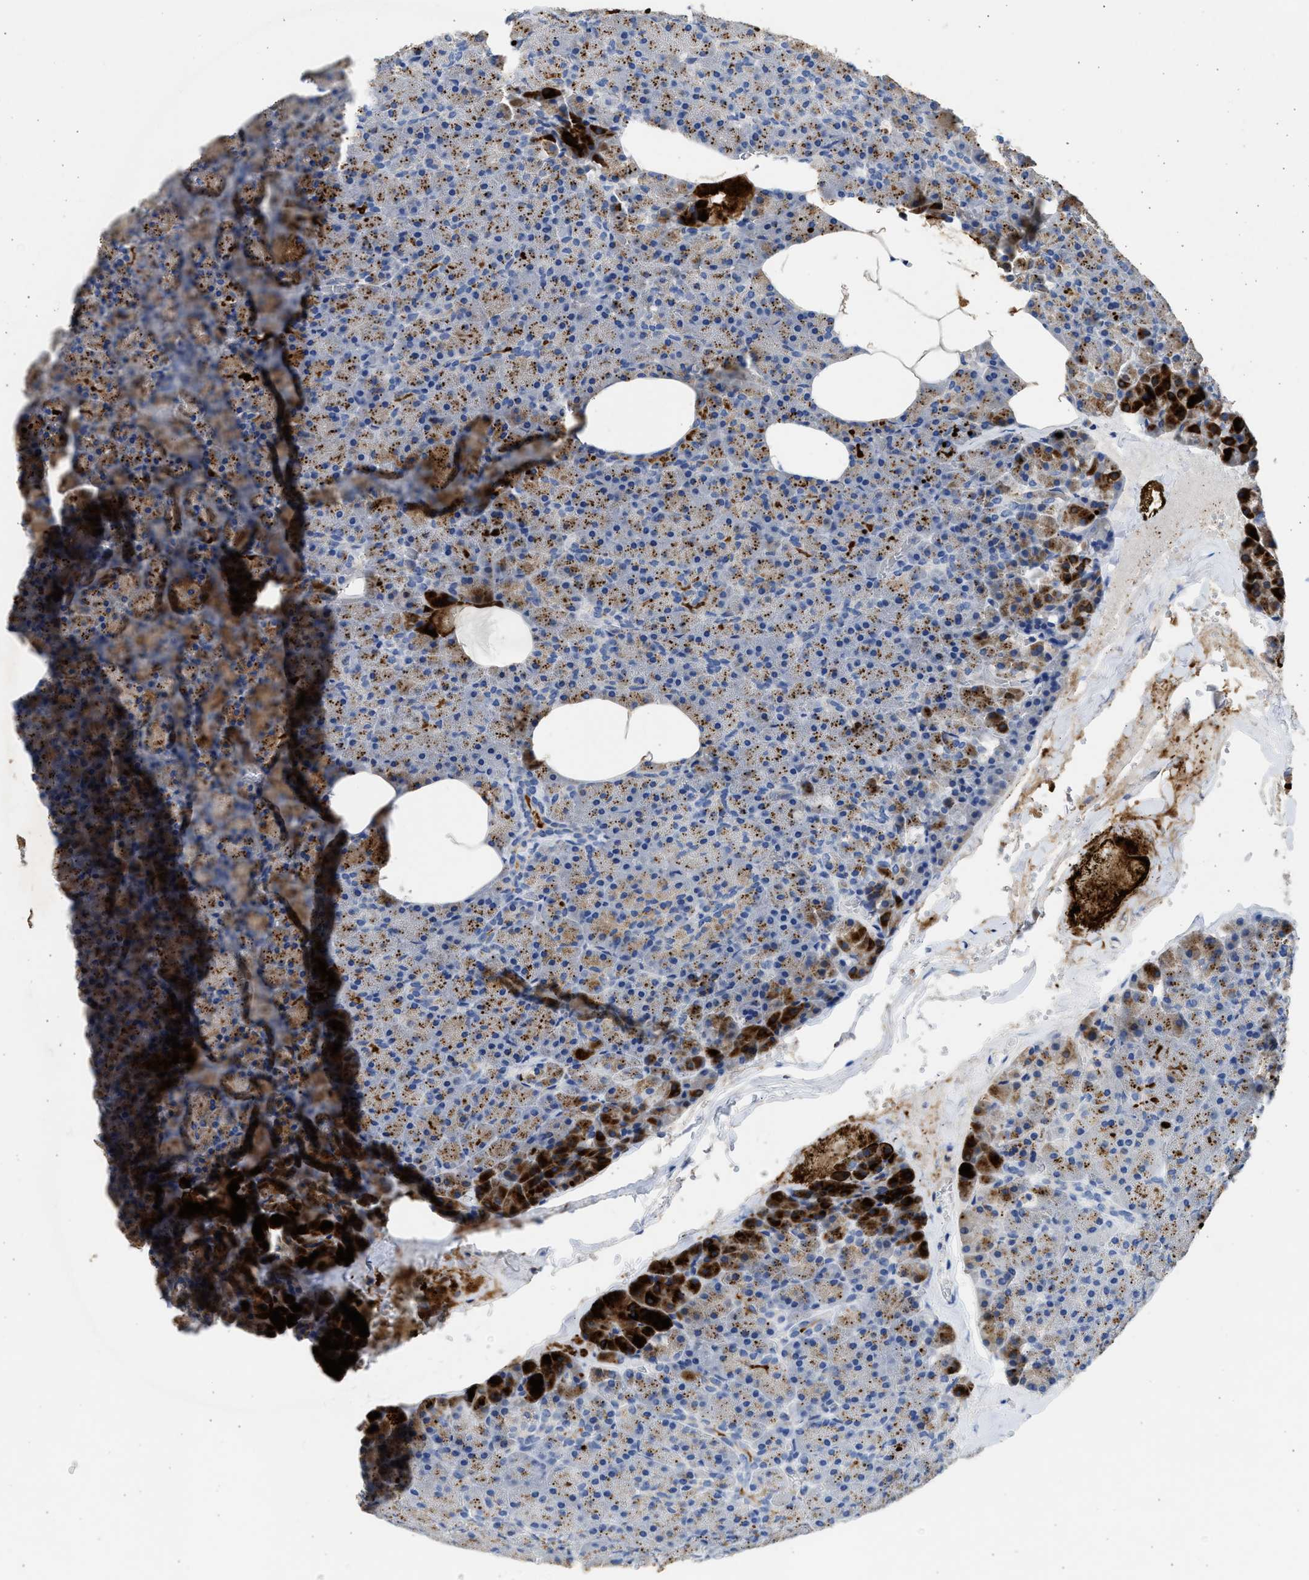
{"staining": {"intensity": "moderate", "quantity": ">75%", "location": "cytoplasmic/membranous"}, "tissue": "pancreas", "cell_type": "Exocrine glandular cells", "image_type": "normal", "snomed": [{"axis": "morphology", "description": "Normal tissue, NOS"}, {"axis": "morphology", "description": "Carcinoid, malignant, NOS"}, {"axis": "topography", "description": "Pancreas"}], "caption": "Pancreas stained with DAB (3,3'-diaminobenzidine) IHC reveals medium levels of moderate cytoplasmic/membranous staining in approximately >75% of exocrine glandular cells.", "gene": "IPO8", "patient": {"sex": "female", "age": 35}}